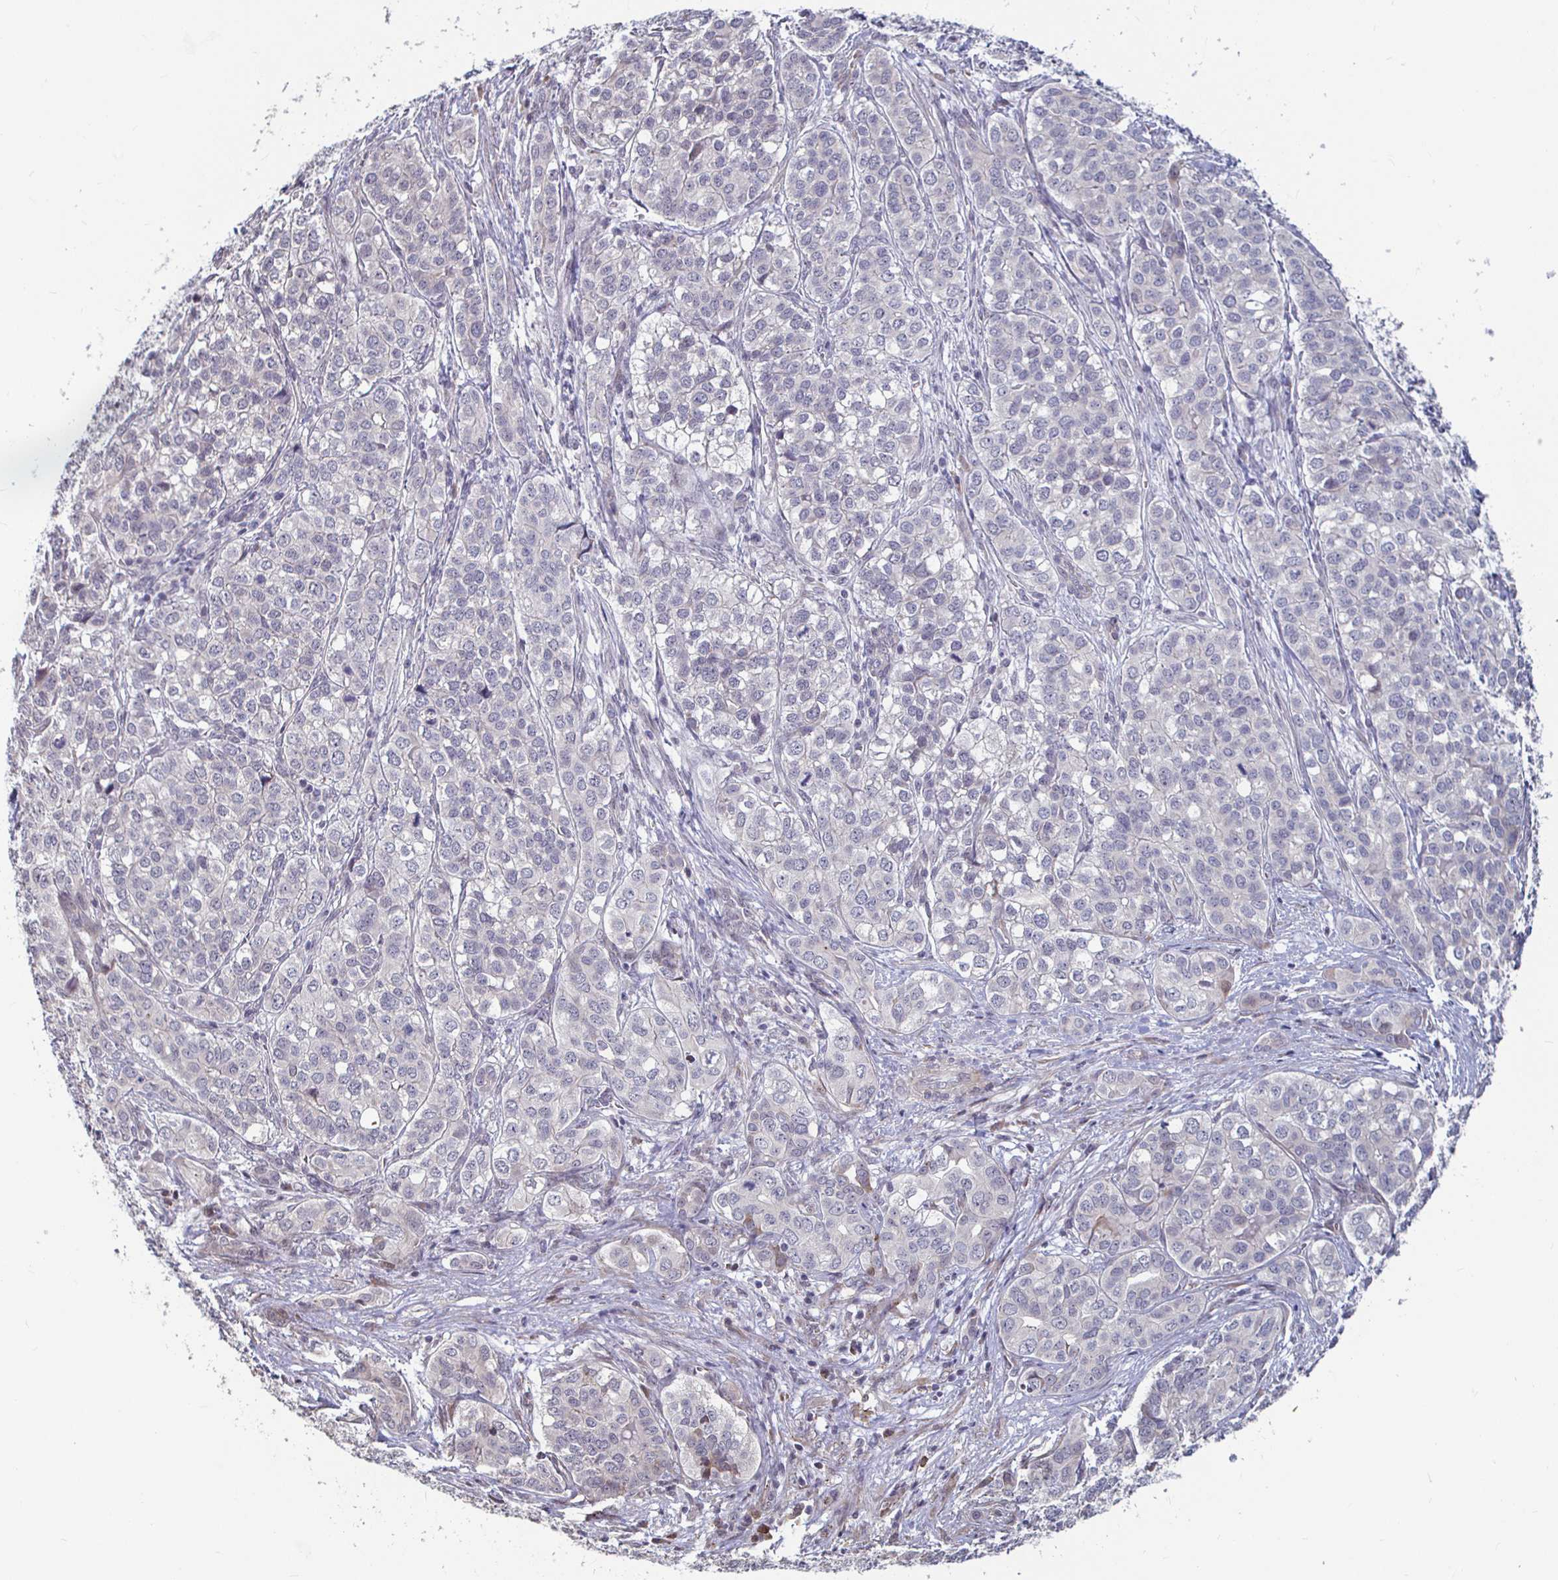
{"staining": {"intensity": "negative", "quantity": "none", "location": "none"}, "tissue": "liver cancer", "cell_type": "Tumor cells", "image_type": "cancer", "snomed": [{"axis": "morphology", "description": "Cholangiocarcinoma"}, {"axis": "topography", "description": "Liver"}], "caption": "Immunohistochemistry (IHC) of human cholangiocarcinoma (liver) displays no staining in tumor cells.", "gene": "CAPN11", "patient": {"sex": "male", "age": 56}}